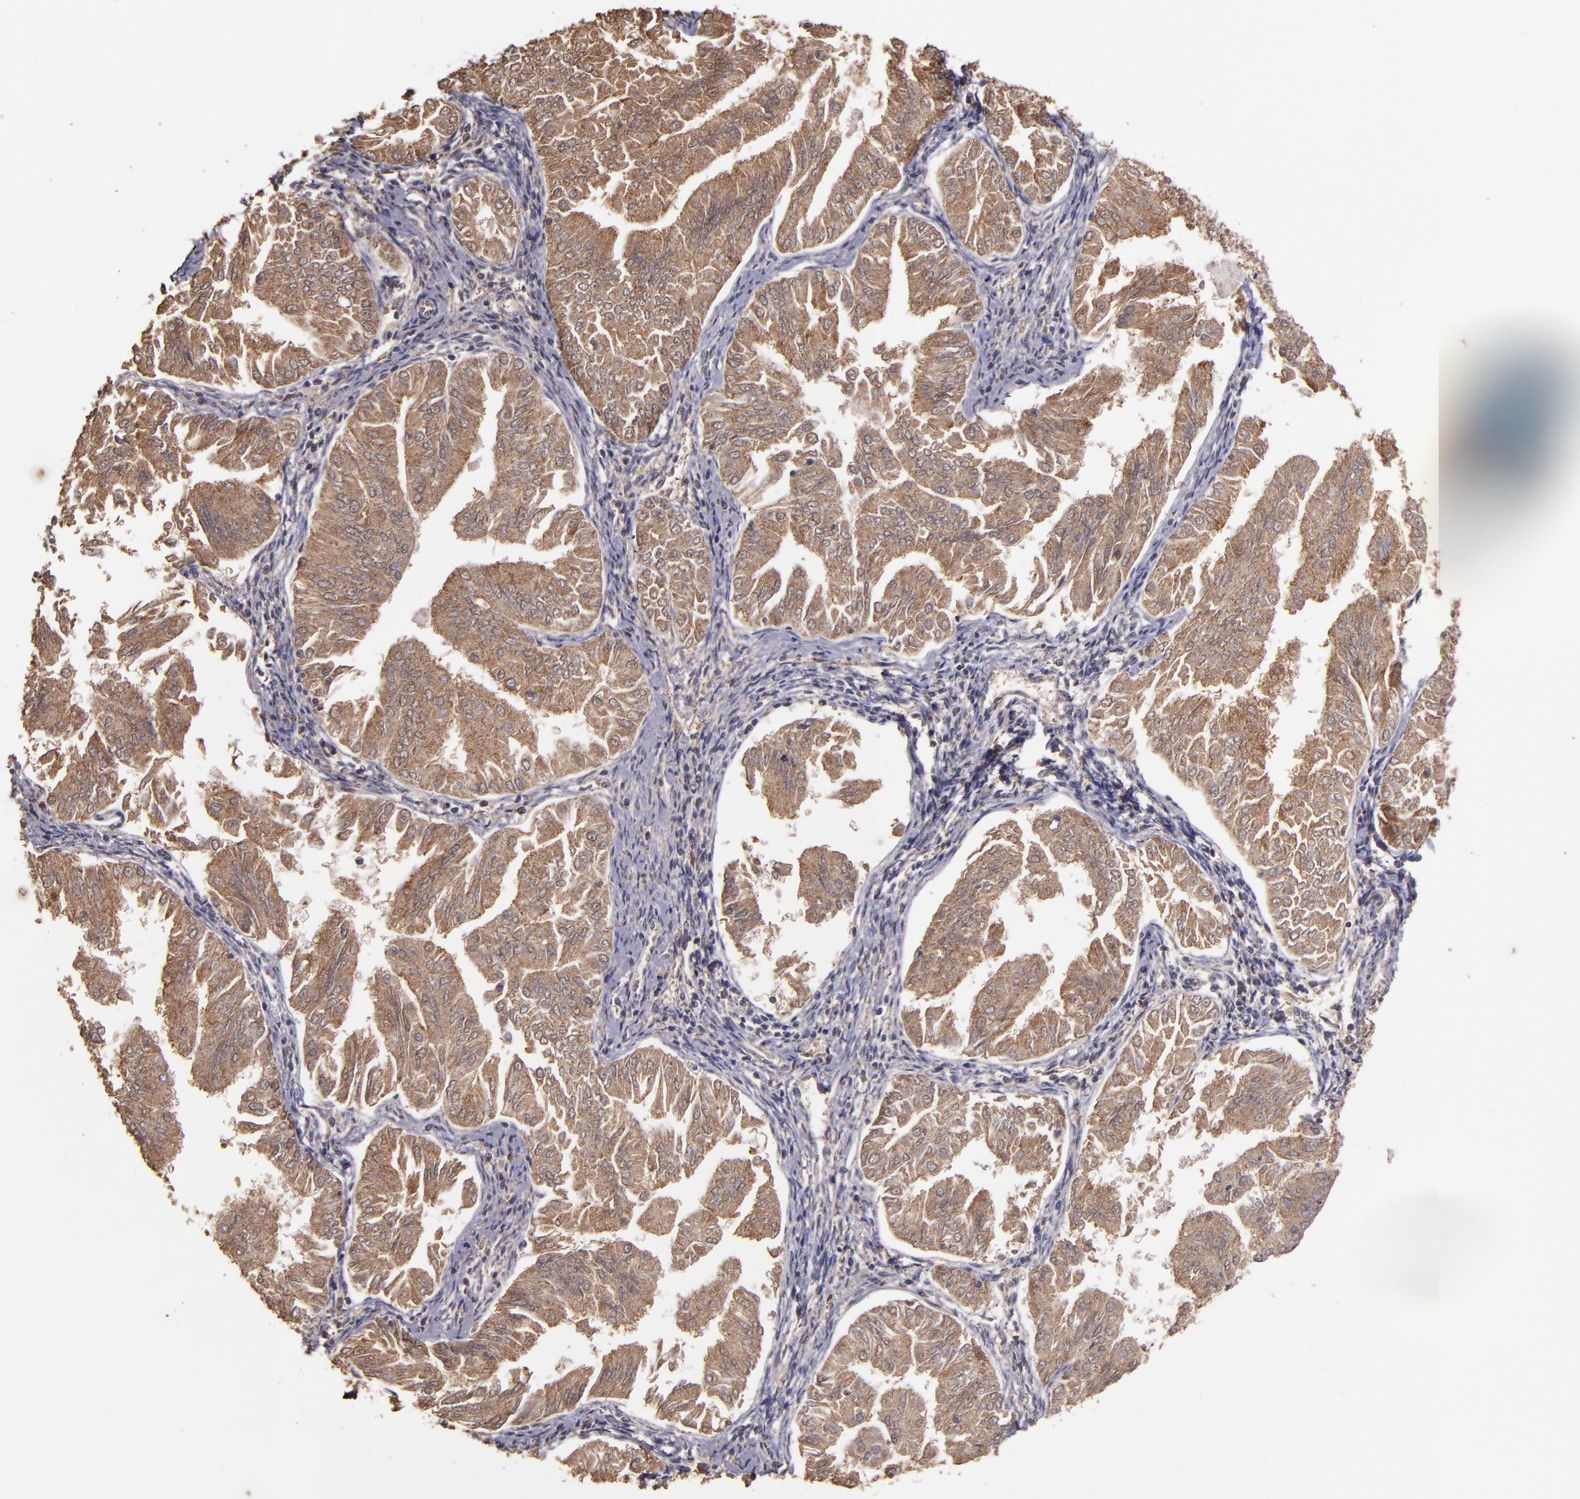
{"staining": {"intensity": "moderate", "quantity": ">75%", "location": "cytoplasmic/membranous"}, "tissue": "endometrial cancer", "cell_type": "Tumor cells", "image_type": "cancer", "snomed": [{"axis": "morphology", "description": "Adenocarcinoma, NOS"}, {"axis": "topography", "description": "Endometrium"}], "caption": "This photomicrograph displays adenocarcinoma (endometrial) stained with immunohistochemistry to label a protein in brown. The cytoplasmic/membranous of tumor cells show moderate positivity for the protein. Nuclei are counter-stained blue.", "gene": "HECTD1", "patient": {"sex": "female", "age": 53}}